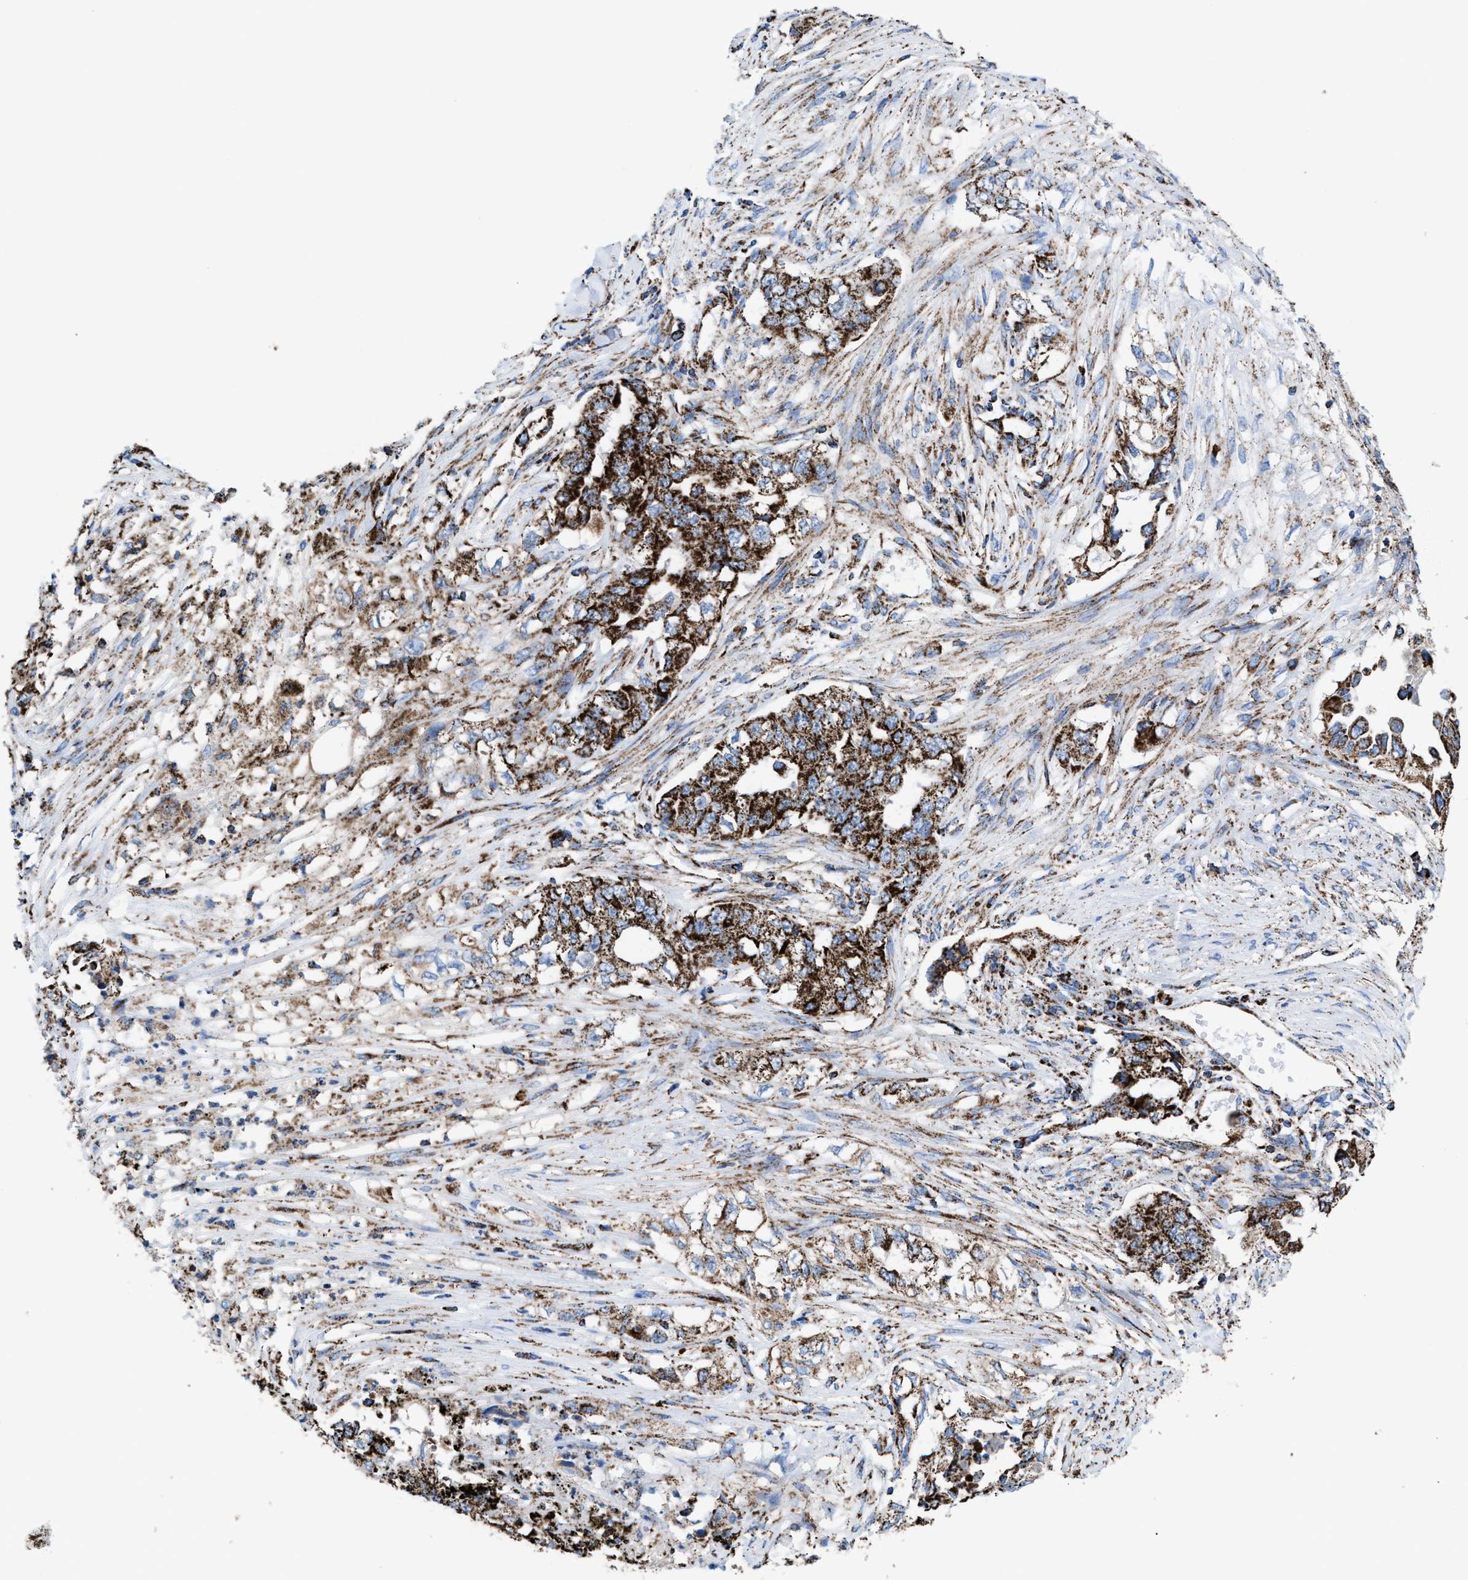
{"staining": {"intensity": "strong", "quantity": ">75%", "location": "cytoplasmic/membranous"}, "tissue": "lung cancer", "cell_type": "Tumor cells", "image_type": "cancer", "snomed": [{"axis": "morphology", "description": "Adenocarcinoma, NOS"}, {"axis": "topography", "description": "Lung"}], "caption": "Immunohistochemistry (IHC) (DAB (3,3'-diaminobenzidine)) staining of adenocarcinoma (lung) demonstrates strong cytoplasmic/membranous protein expression in about >75% of tumor cells.", "gene": "ECHS1", "patient": {"sex": "female", "age": 51}}